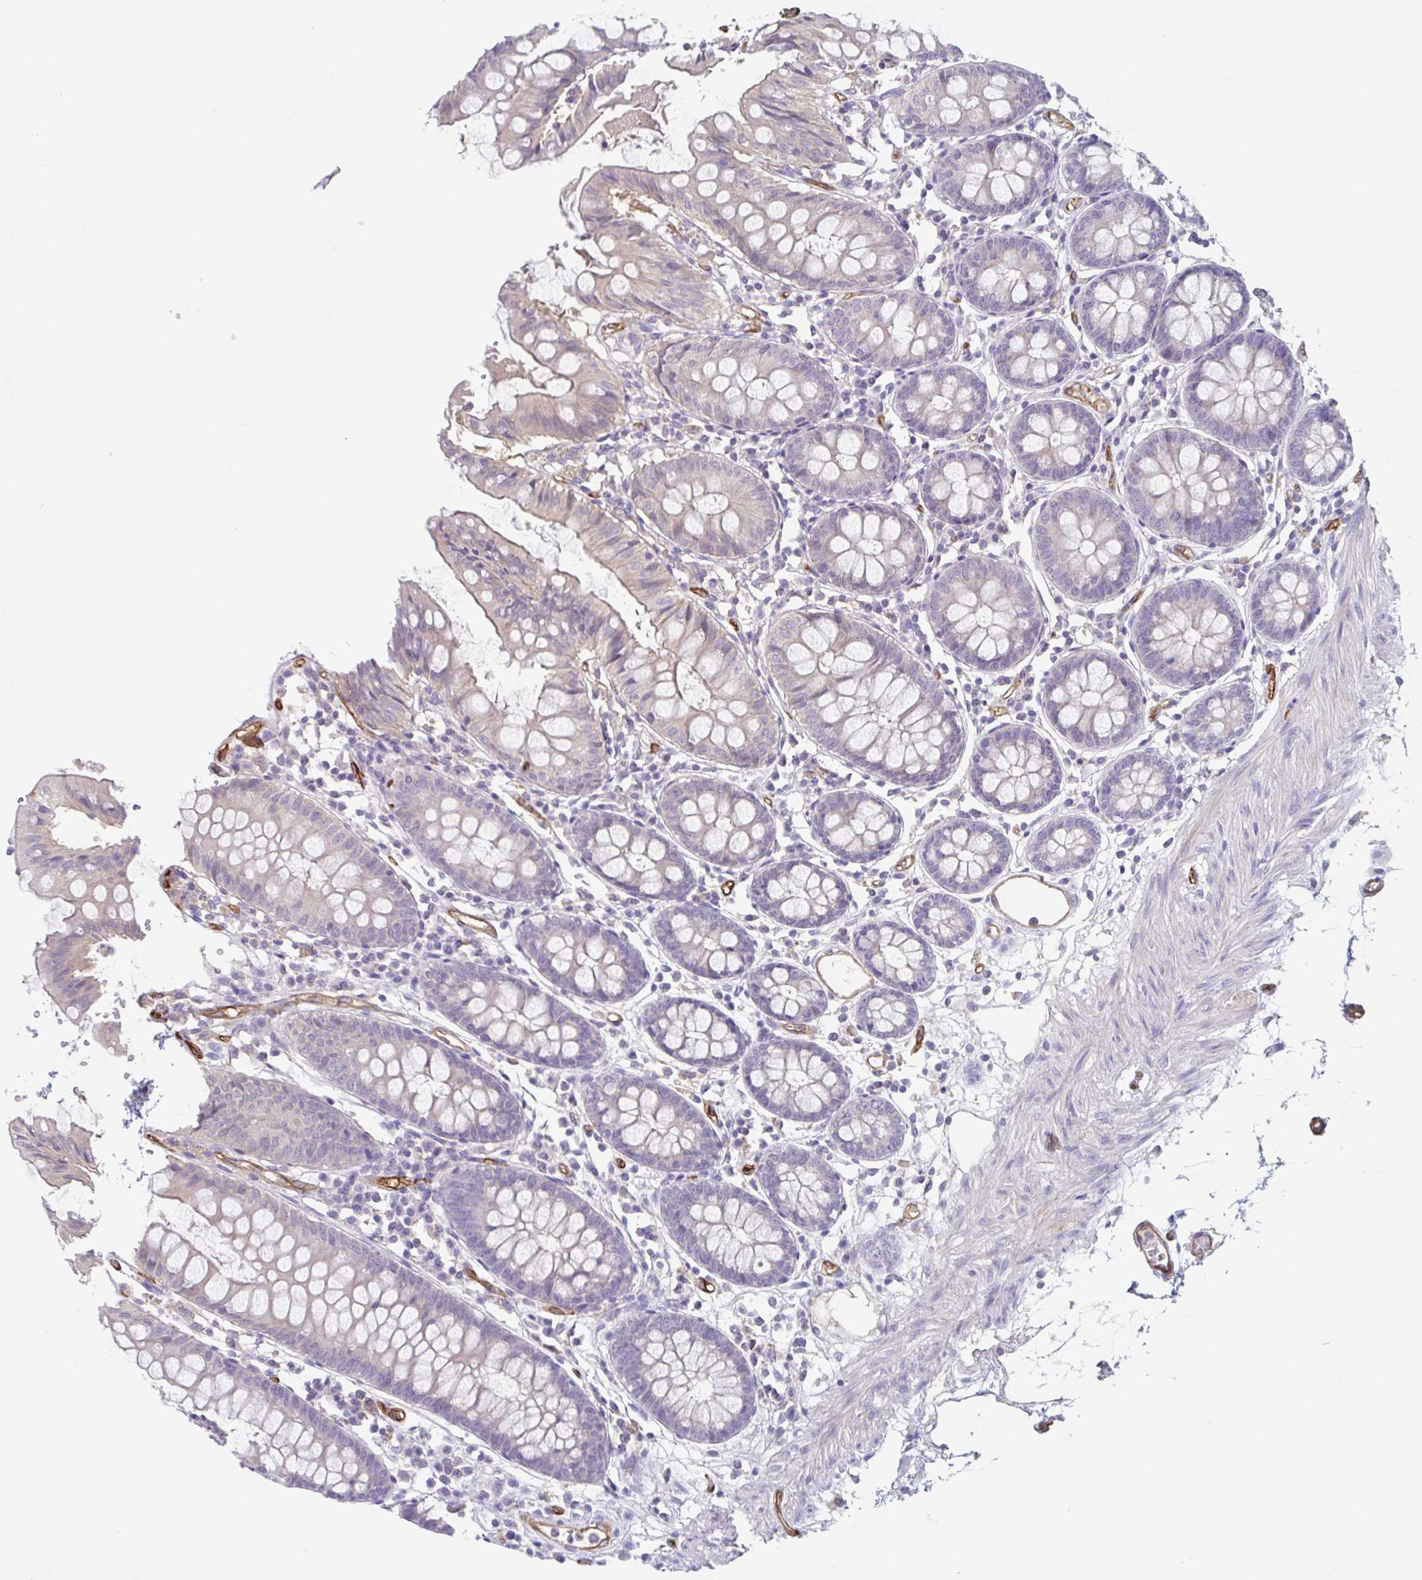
{"staining": {"intensity": "moderate", "quantity": ">75%", "location": "cytoplasmic/membranous"}, "tissue": "colon", "cell_type": "Endothelial cells", "image_type": "normal", "snomed": [{"axis": "morphology", "description": "Normal tissue, NOS"}, {"axis": "topography", "description": "Colon"}], "caption": "High-power microscopy captured an immunohistochemistry image of normal colon, revealing moderate cytoplasmic/membranous staining in approximately >75% of endothelial cells.", "gene": "EHD4", "patient": {"sex": "female", "age": 84}}